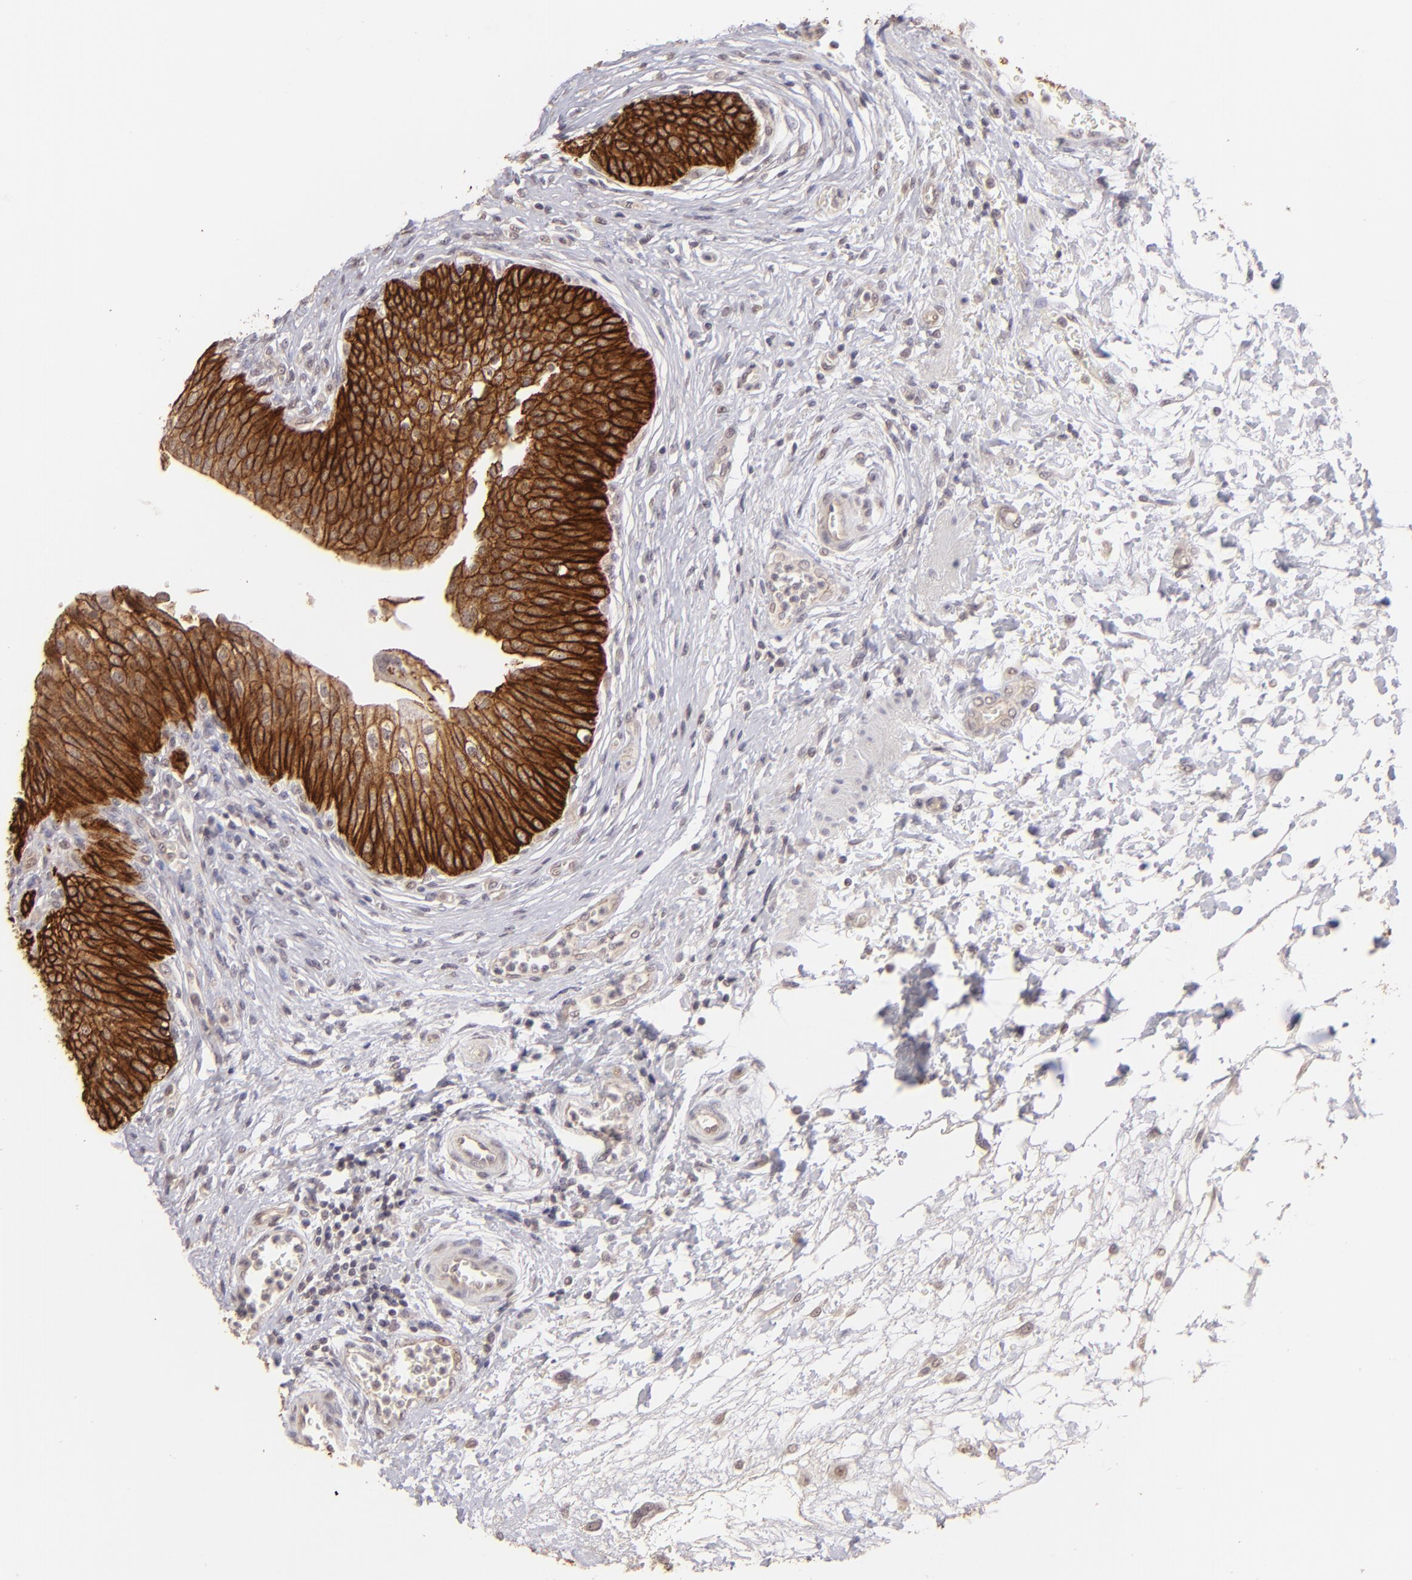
{"staining": {"intensity": "strong", "quantity": ">75%", "location": "cytoplasmic/membranous"}, "tissue": "urinary bladder", "cell_type": "Urothelial cells", "image_type": "normal", "snomed": [{"axis": "morphology", "description": "Normal tissue, NOS"}, {"axis": "topography", "description": "Smooth muscle"}, {"axis": "topography", "description": "Urinary bladder"}], "caption": "DAB immunohistochemical staining of benign urinary bladder displays strong cytoplasmic/membranous protein positivity in about >75% of urothelial cells. The protein of interest is shown in brown color, while the nuclei are stained blue.", "gene": "CLDN1", "patient": {"sex": "male", "age": 35}}